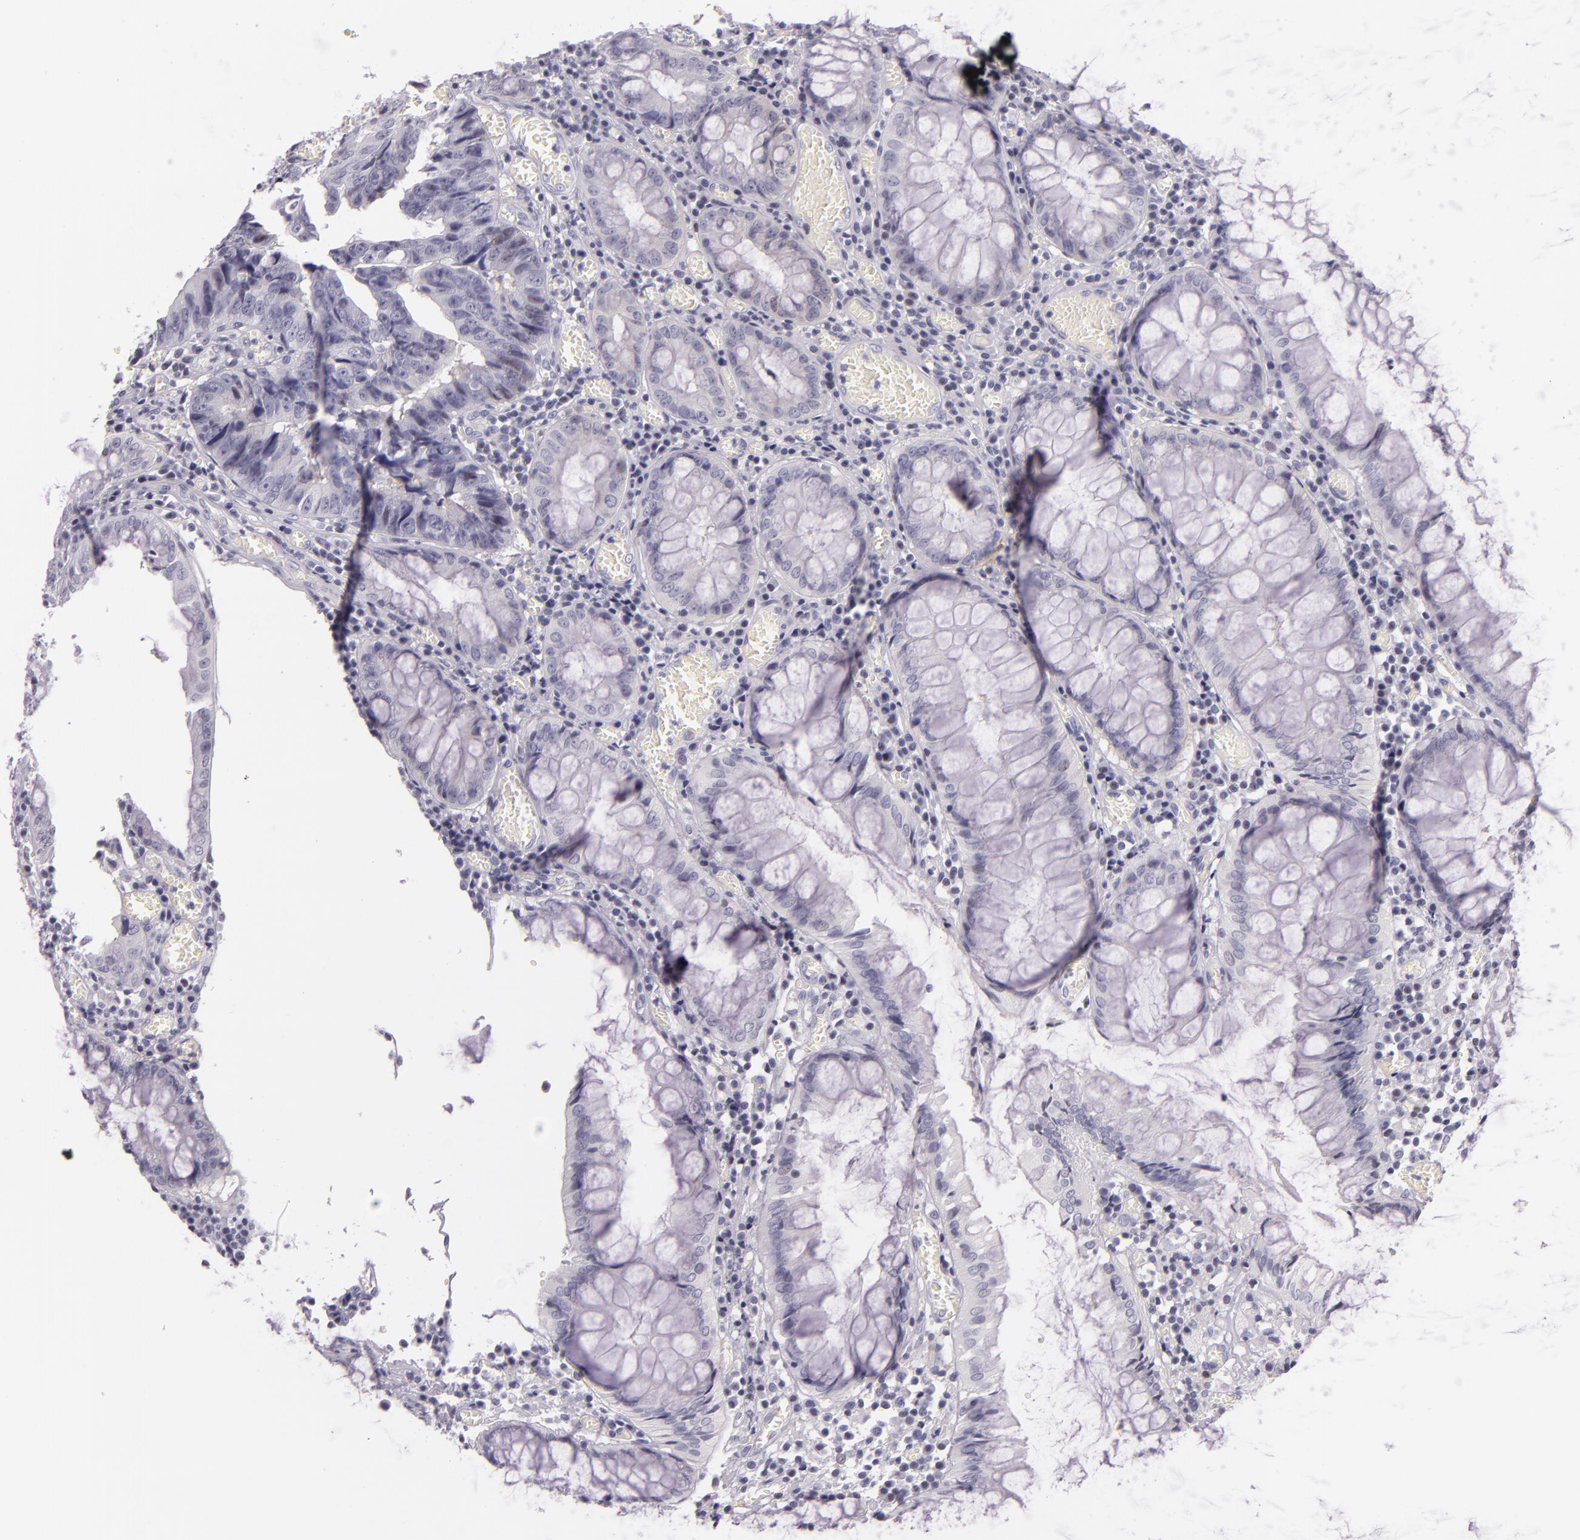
{"staining": {"intensity": "negative", "quantity": "none", "location": "none"}, "tissue": "colorectal cancer", "cell_type": "Tumor cells", "image_type": "cancer", "snomed": [{"axis": "morphology", "description": "Adenocarcinoma, NOS"}, {"axis": "topography", "description": "Rectum"}], "caption": "High magnification brightfield microscopy of colorectal cancer stained with DAB (3,3'-diaminobenzidine) (brown) and counterstained with hematoxylin (blue): tumor cells show no significant expression. (Brightfield microscopy of DAB (3,3'-diaminobenzidine) immunohistochemistry at high magnification).", "gene": "HSP90AA1", "patient": {"sex": "female", "age": 98}}